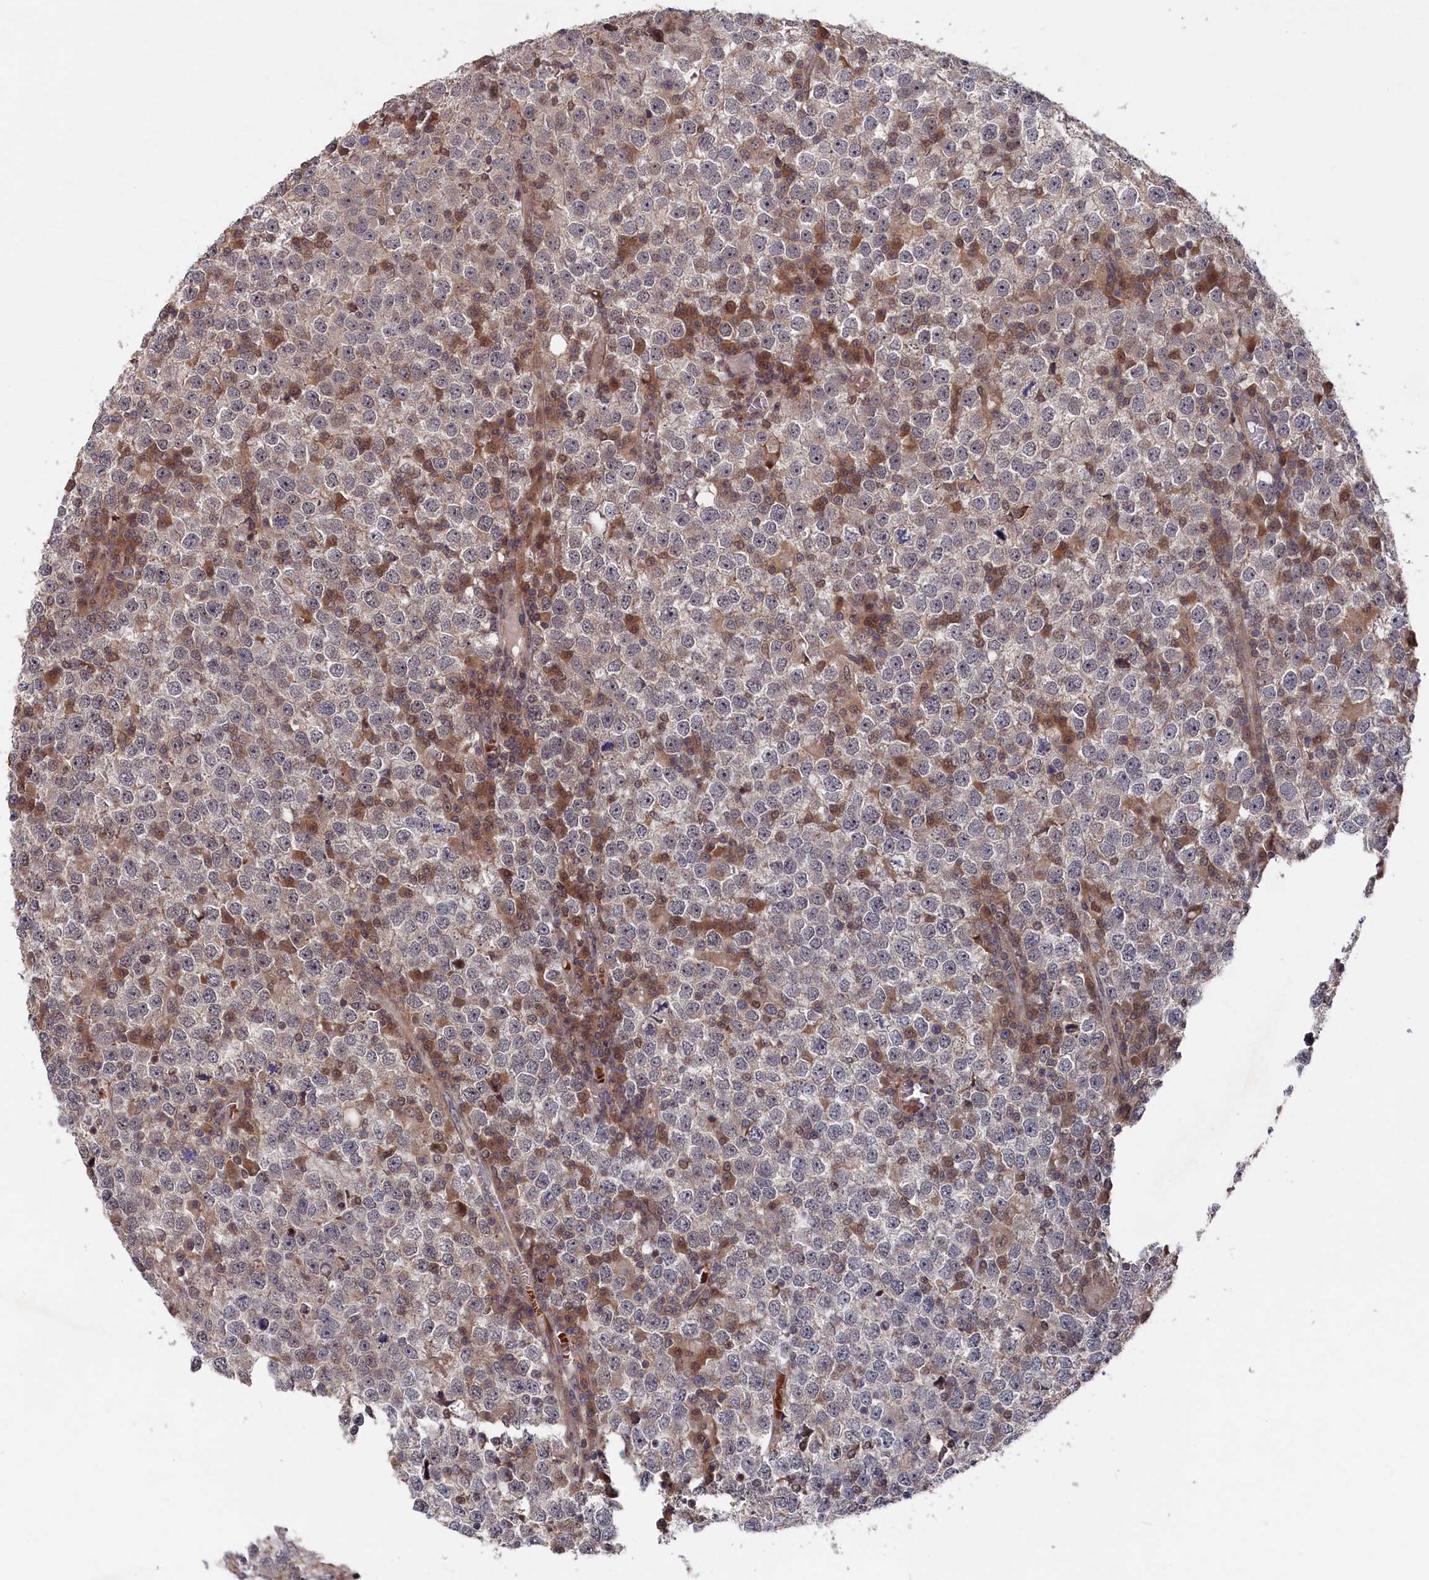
{"staining": {"intensity": "weak", "quantity": "<25%", "location": "cytoplasmic/membranous"}, "tissue": "testis cancer", "cell_type": "Tumor cells", "image_type": "cancer", "snomed": [{"axis": "morphology", "description": "Seminoma, NOS"}, {"axis": "topography", "description": "Testis"}], "caption": "Tumor cells show no significant expression in seminoma (testis).", "gene": "TMC5", "patient": {"sex": "male", "age": 65}}